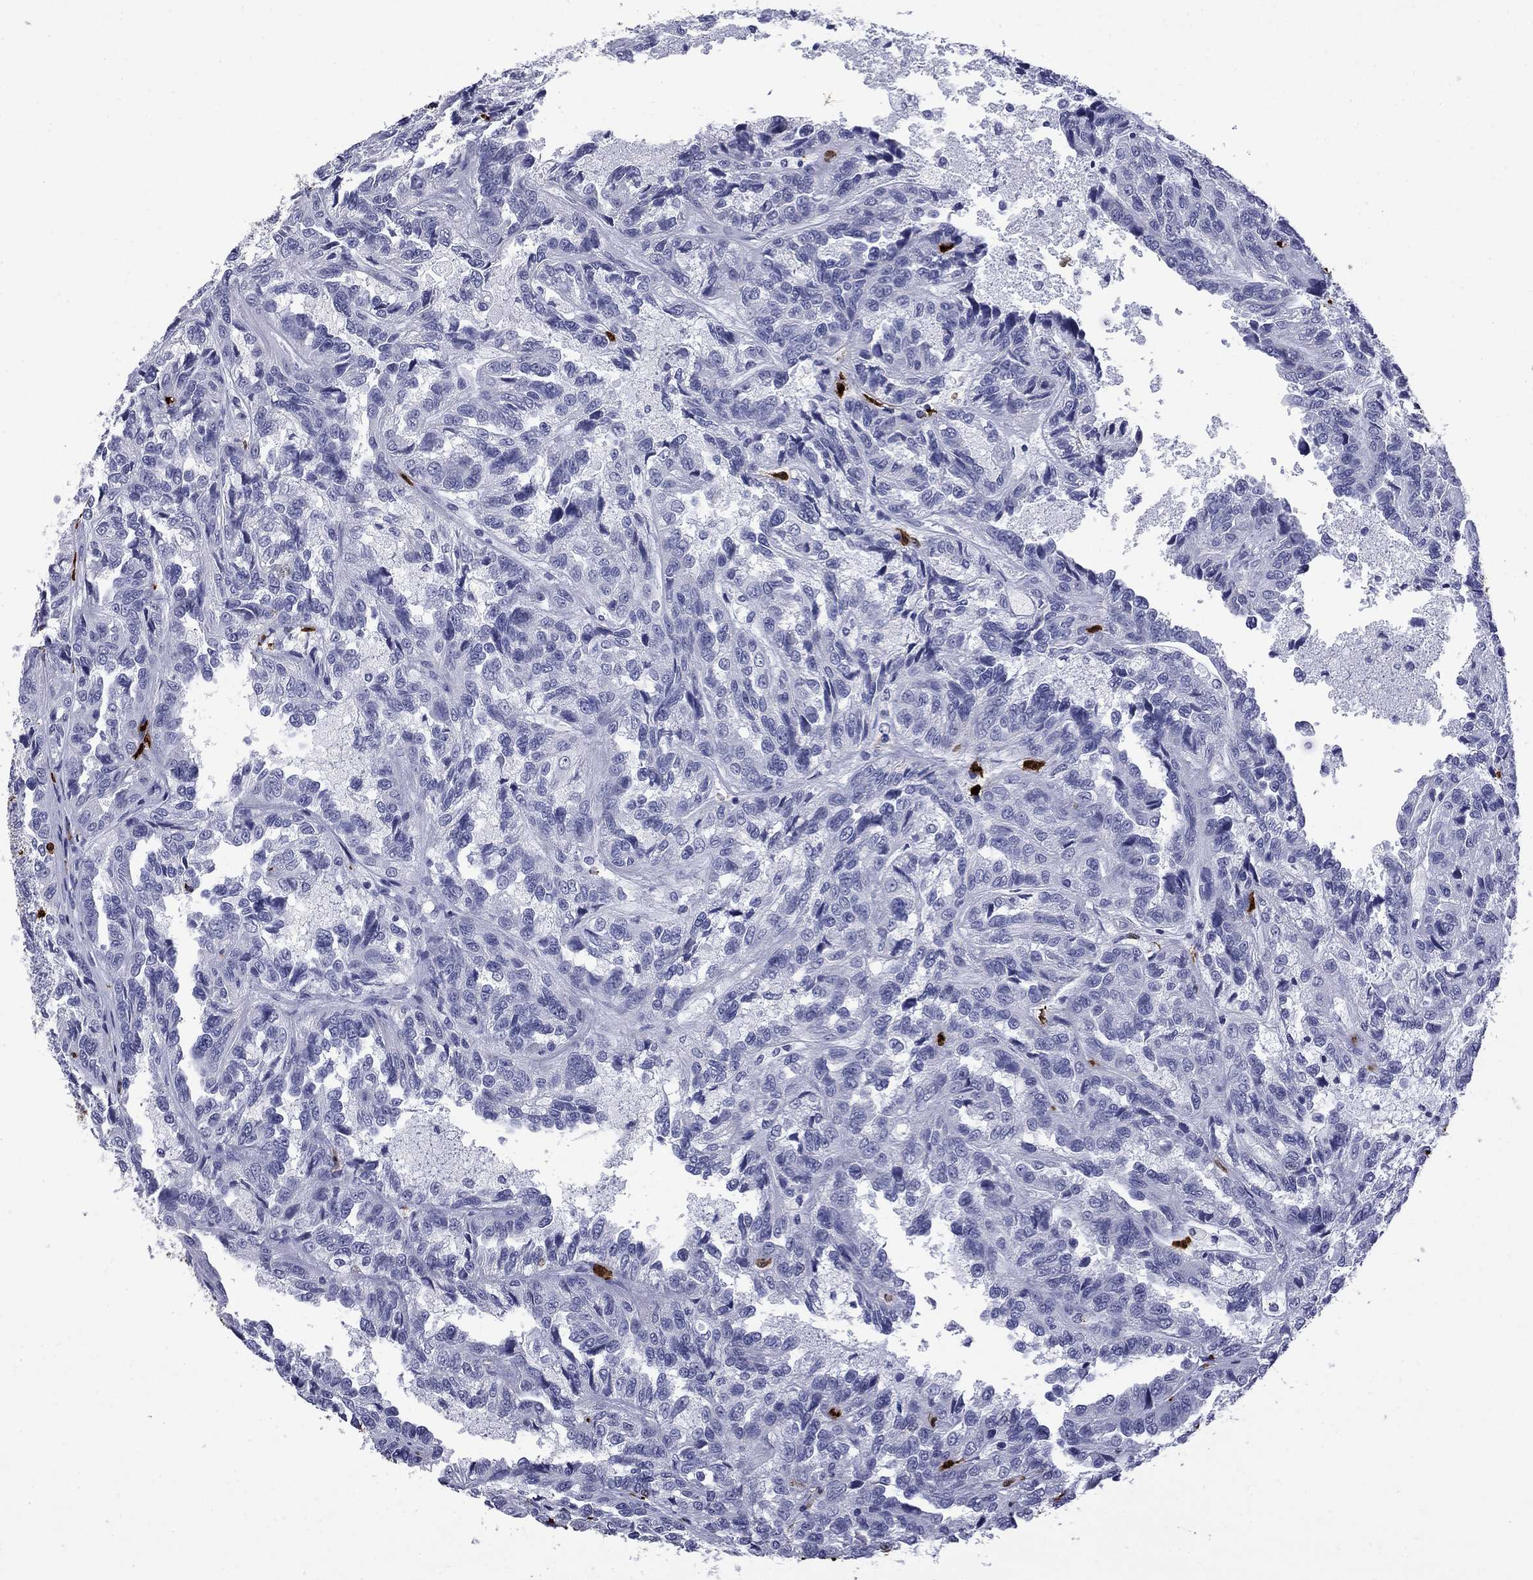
{"staining": {"intensity": "negative", "quantity": "none", "location": "none"}, "tissue": "renal cancer", "cell_type": "Tumor cells", "image_type": "cancer", "snomed": [{"axis": "morphology", "description": "Adenocarcinoma, NOS"}, {"axis": "topography", "description": "Kidney"}], "caption": "The photomicrograph displays no significant staining in tumor cells of renal cancer (adenocarcinoma).", "gene": "TRIM29", "patient": {"sex": "male", "age": 79}}